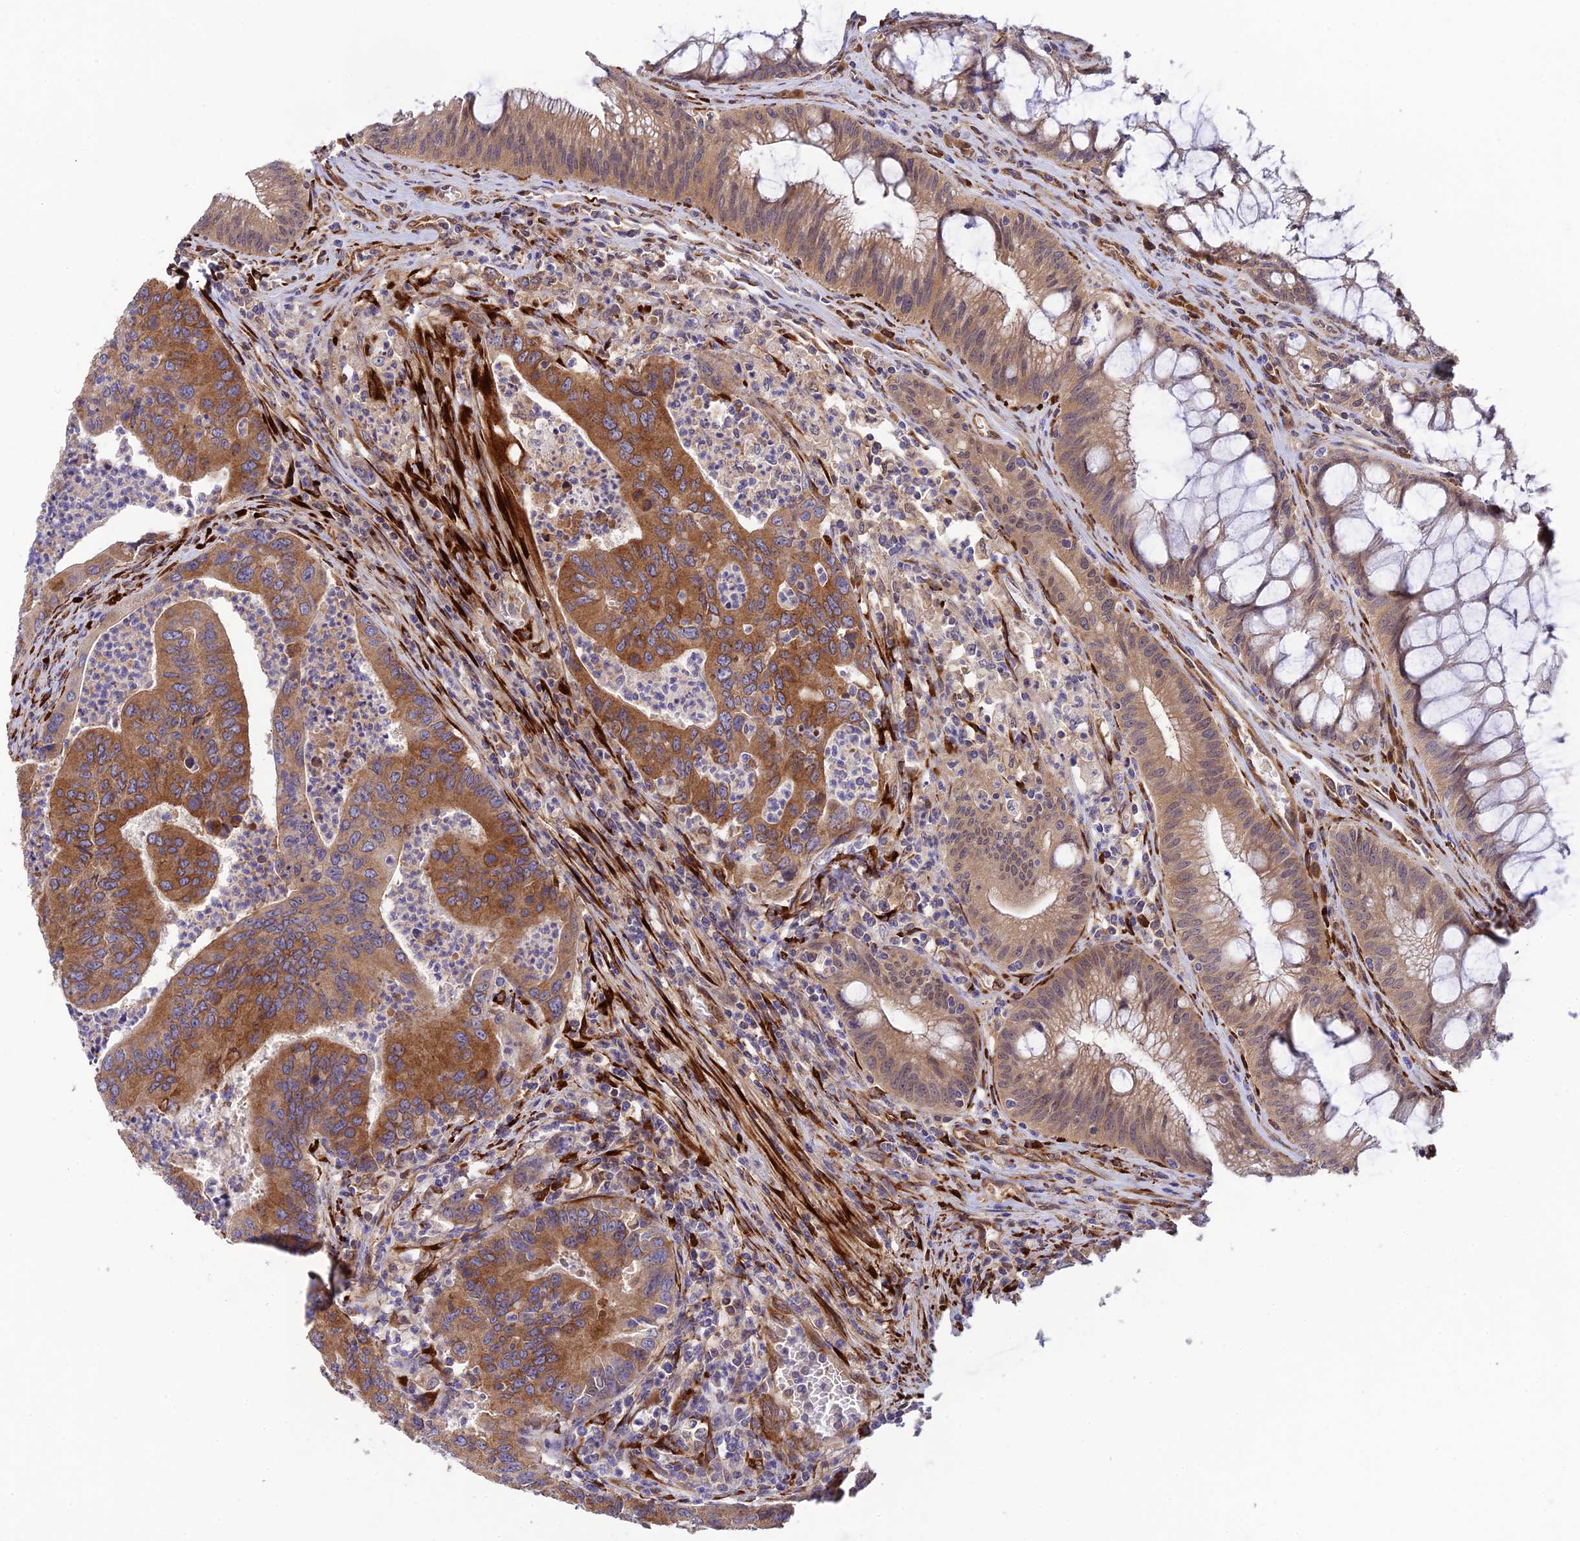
{"staining": {"intensity": "moderate", "quantity": ">75%", "location": "cytoplasmic/membranous"}, "tissue": "colorectal cancer", "cell_type": "Tumor cells", "image_type": "cancer", "snomed": [{"axis": "morphology", "description": "Adenocarcinoma, NOS"}, {"axis": "topography", "description": "Colon"}], "caption": "An image of human colorectal adenocarcinoma stained for a protein reveals moderate cytoplasmic/membranous brown staining in tumor cells.", "gene": "P3H3", "patient": {"sex": "female", "age": 67}}